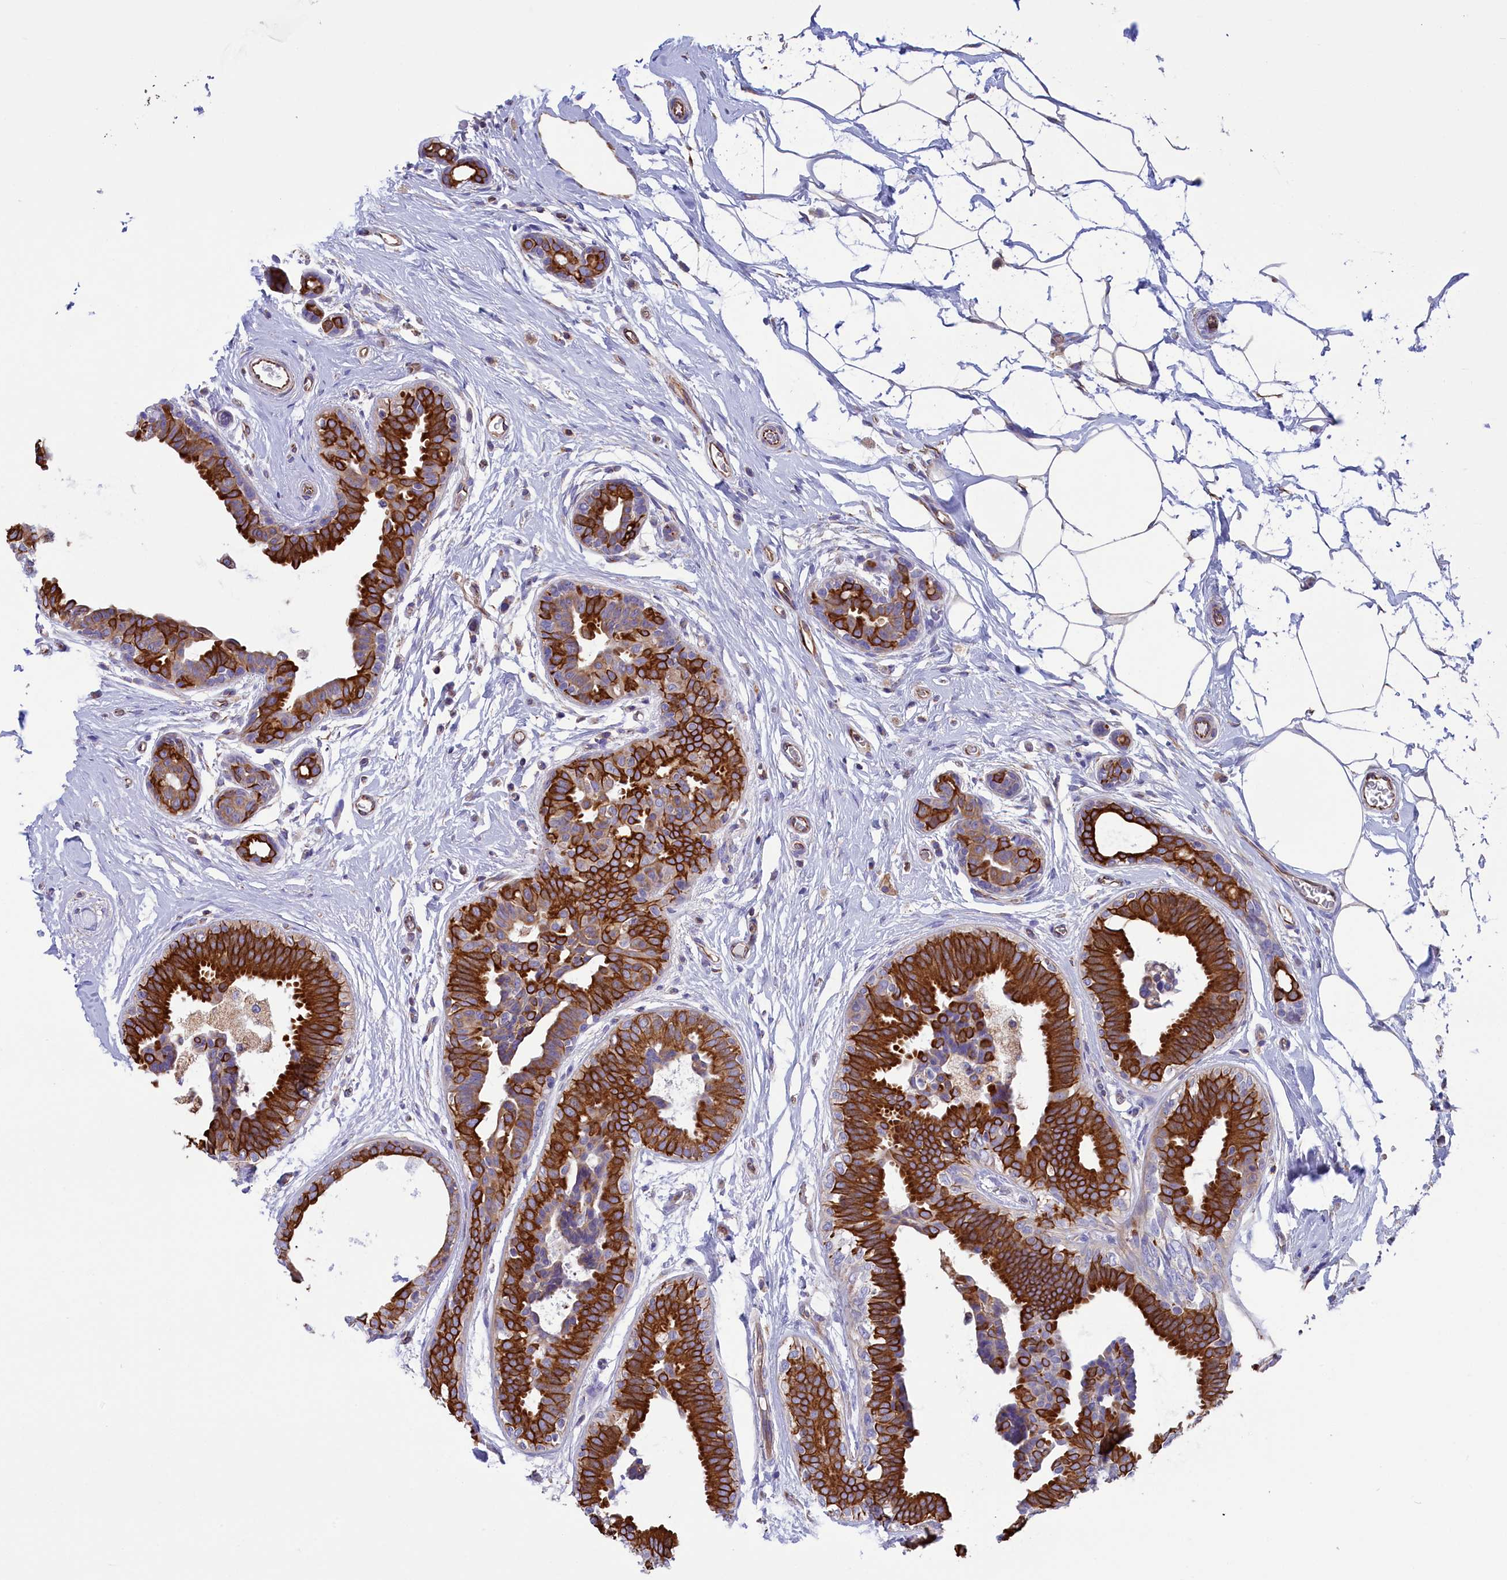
{"staining": {"intensity": "strong", "quantity": ">75%", "location": "cytoplasmic/membranous"}, "tissue": "breast cancer", "cell_type": "Tumor cells", "image_type": "cancer", "snomed": [{"axis": "morphology", "description": "Lobular carcinoma"}, {"axis": "topography", "description": "Breast"}], "caption": "Immunohistochemical staining of breast cancer demonstrates strong cytoplasmic/membranous protein expression in approximately >75% of tumor cells.", "gene": "GATB", "patient": {"sex": "female", "age": 58}}